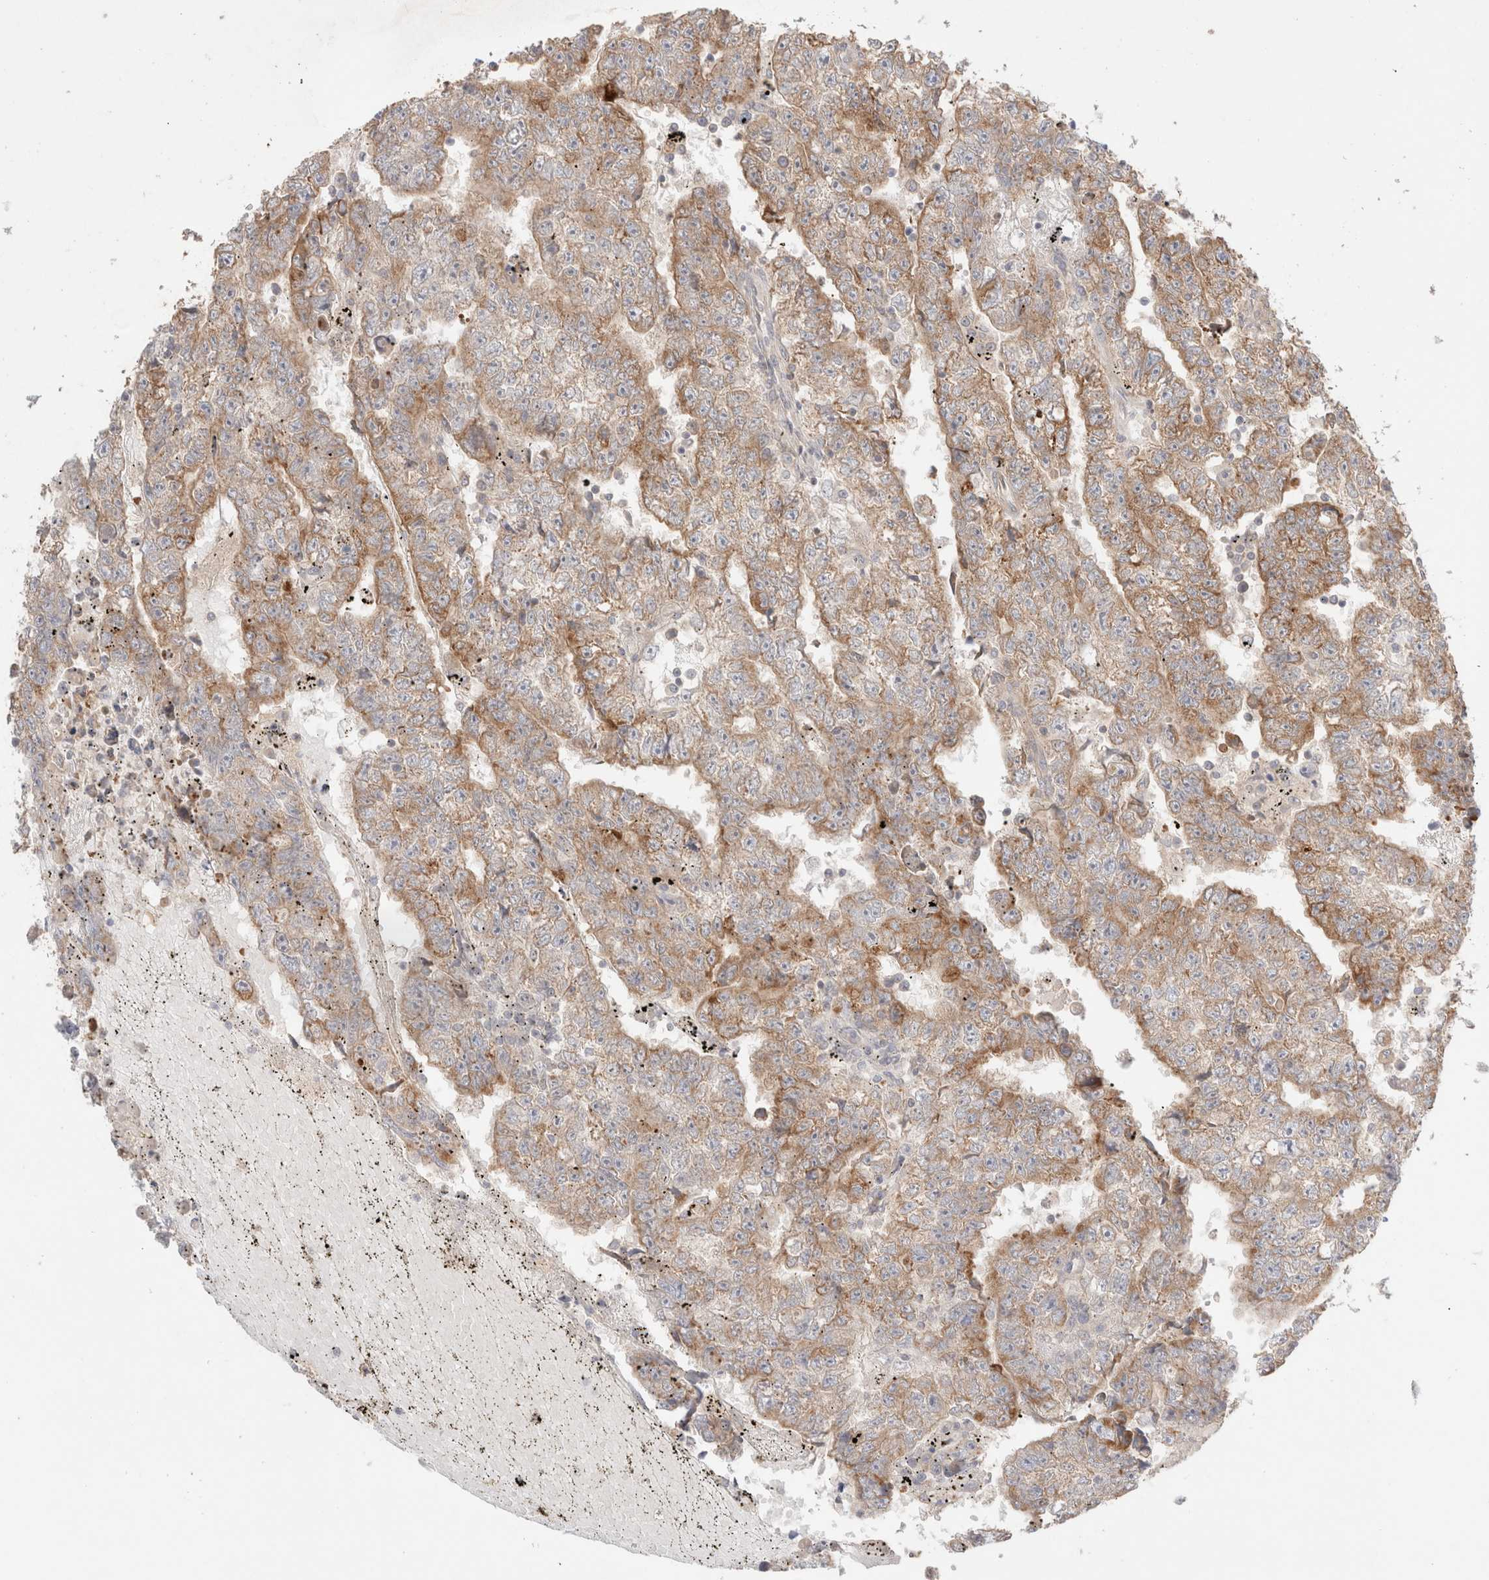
{"staining": {"intensity": "moderate", "quantity": ">75%", "location": "cytoplasmic/membranous"}, "tissue": "testis cancer", "cell_type": "Tumor cells", "image_type": "cancer", "snomed": [{"axis": "morphology", "description": "Carcinoma, Embryonal, NOS"}, {"axis": "topography", "description": "Testis"}], "caption": "The immunohistochemical stain labels moderate cytoplasmic/membranous positivity in tumor cells of testis cancer tissue.", "gene": "TRIM41", "patient": {"sex": "male", "age": 25}}